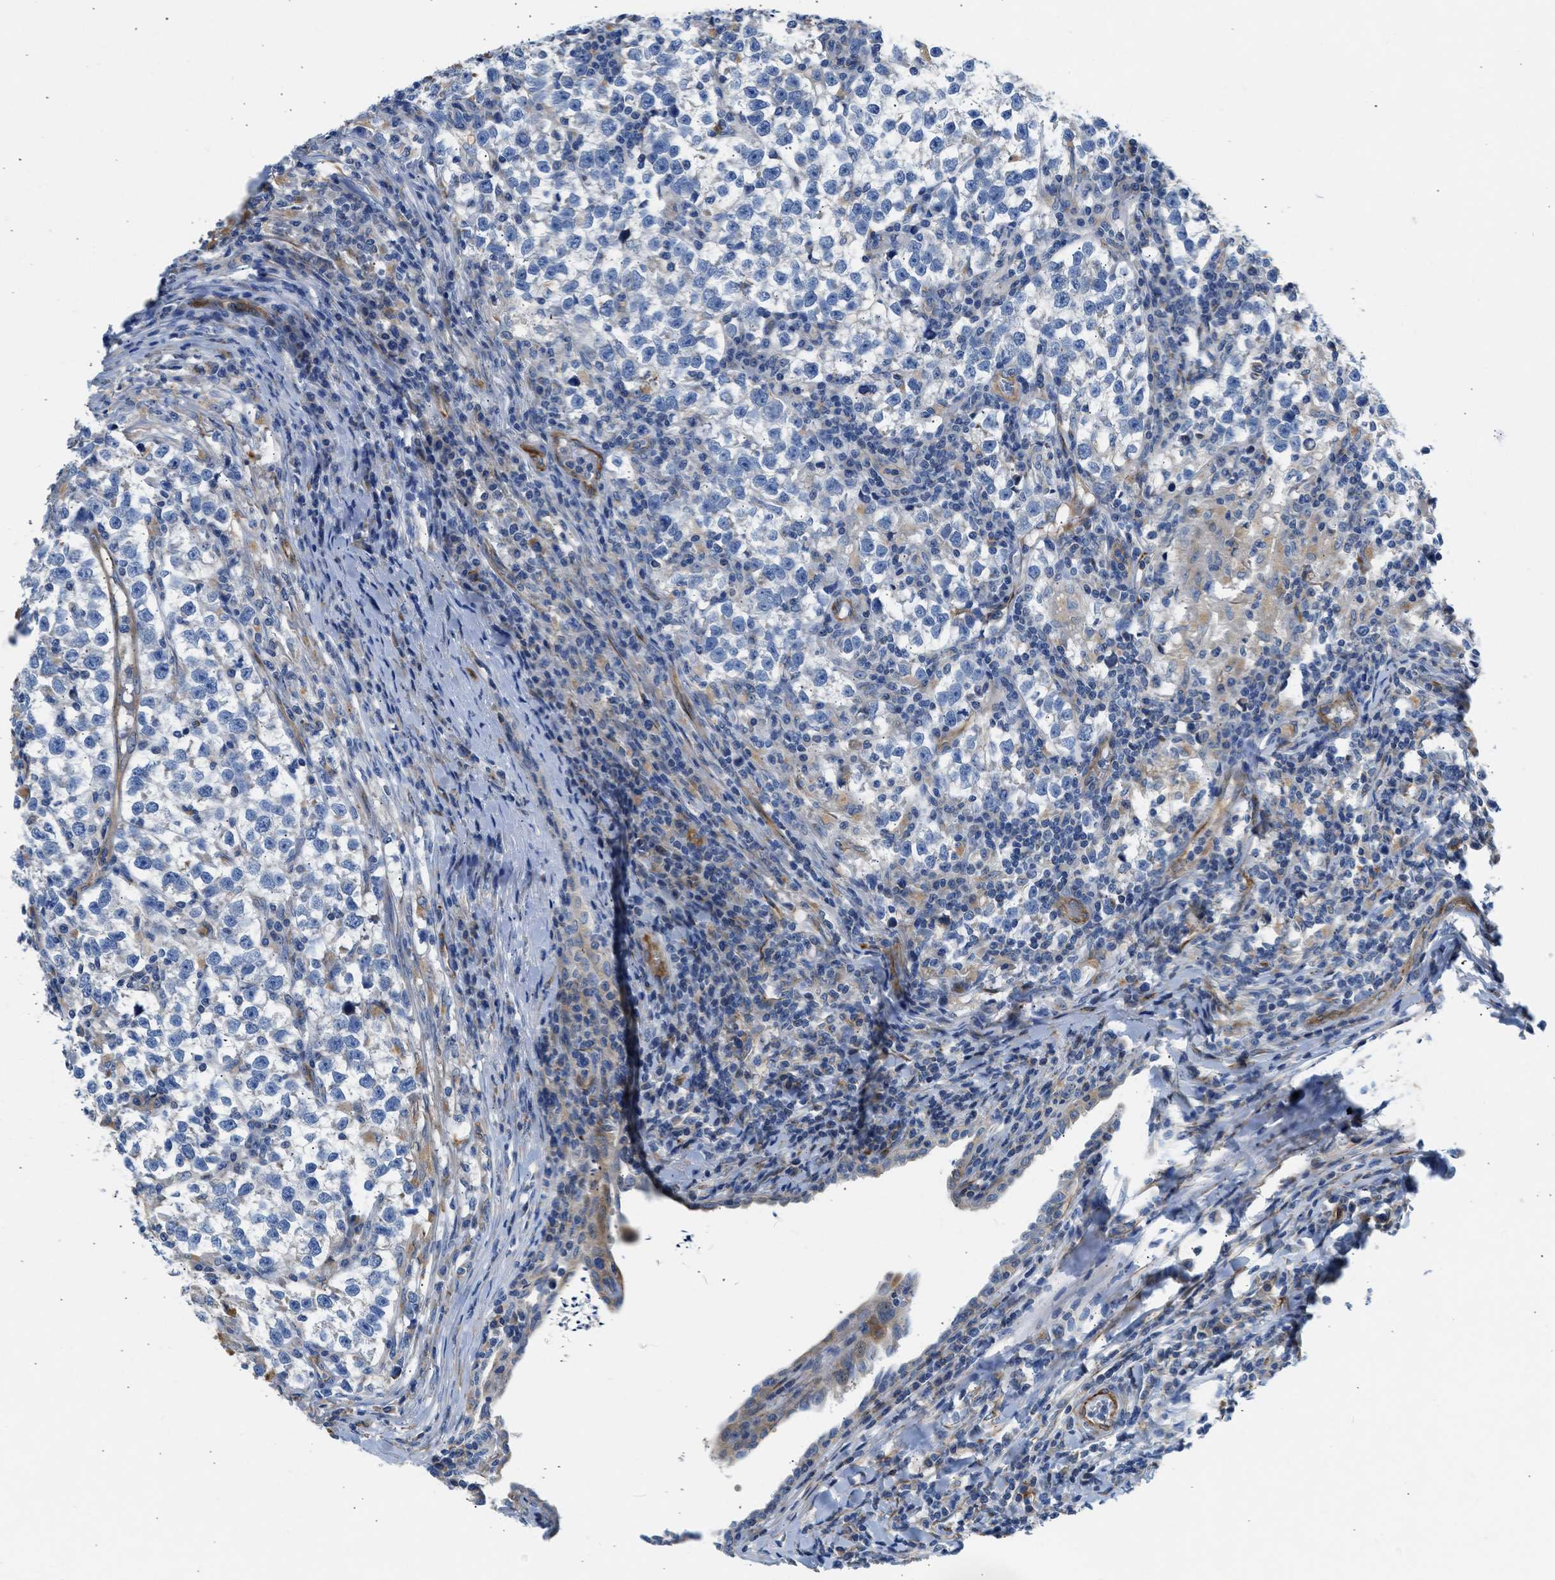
{"staining": {"intensity": "negative", "quantity": "none", "location": "none"}, "tissue": "testis cancer", "cell_type": "Tumor cells", "image_type": "cancer", "snomed": [{"axis": "morphology", "description": "Normal tissue, NOS"}, {"axis": "morphology", "description": "Seminoma, NOS"}, {"axis": "topography", "description": "Testis"}], "caption": "Immunohistochemistry (IHC) of testis cancer shows no expression in tumor cells.", "gene": "ULK4", "patient": {"sex": "male", "age": 43}}